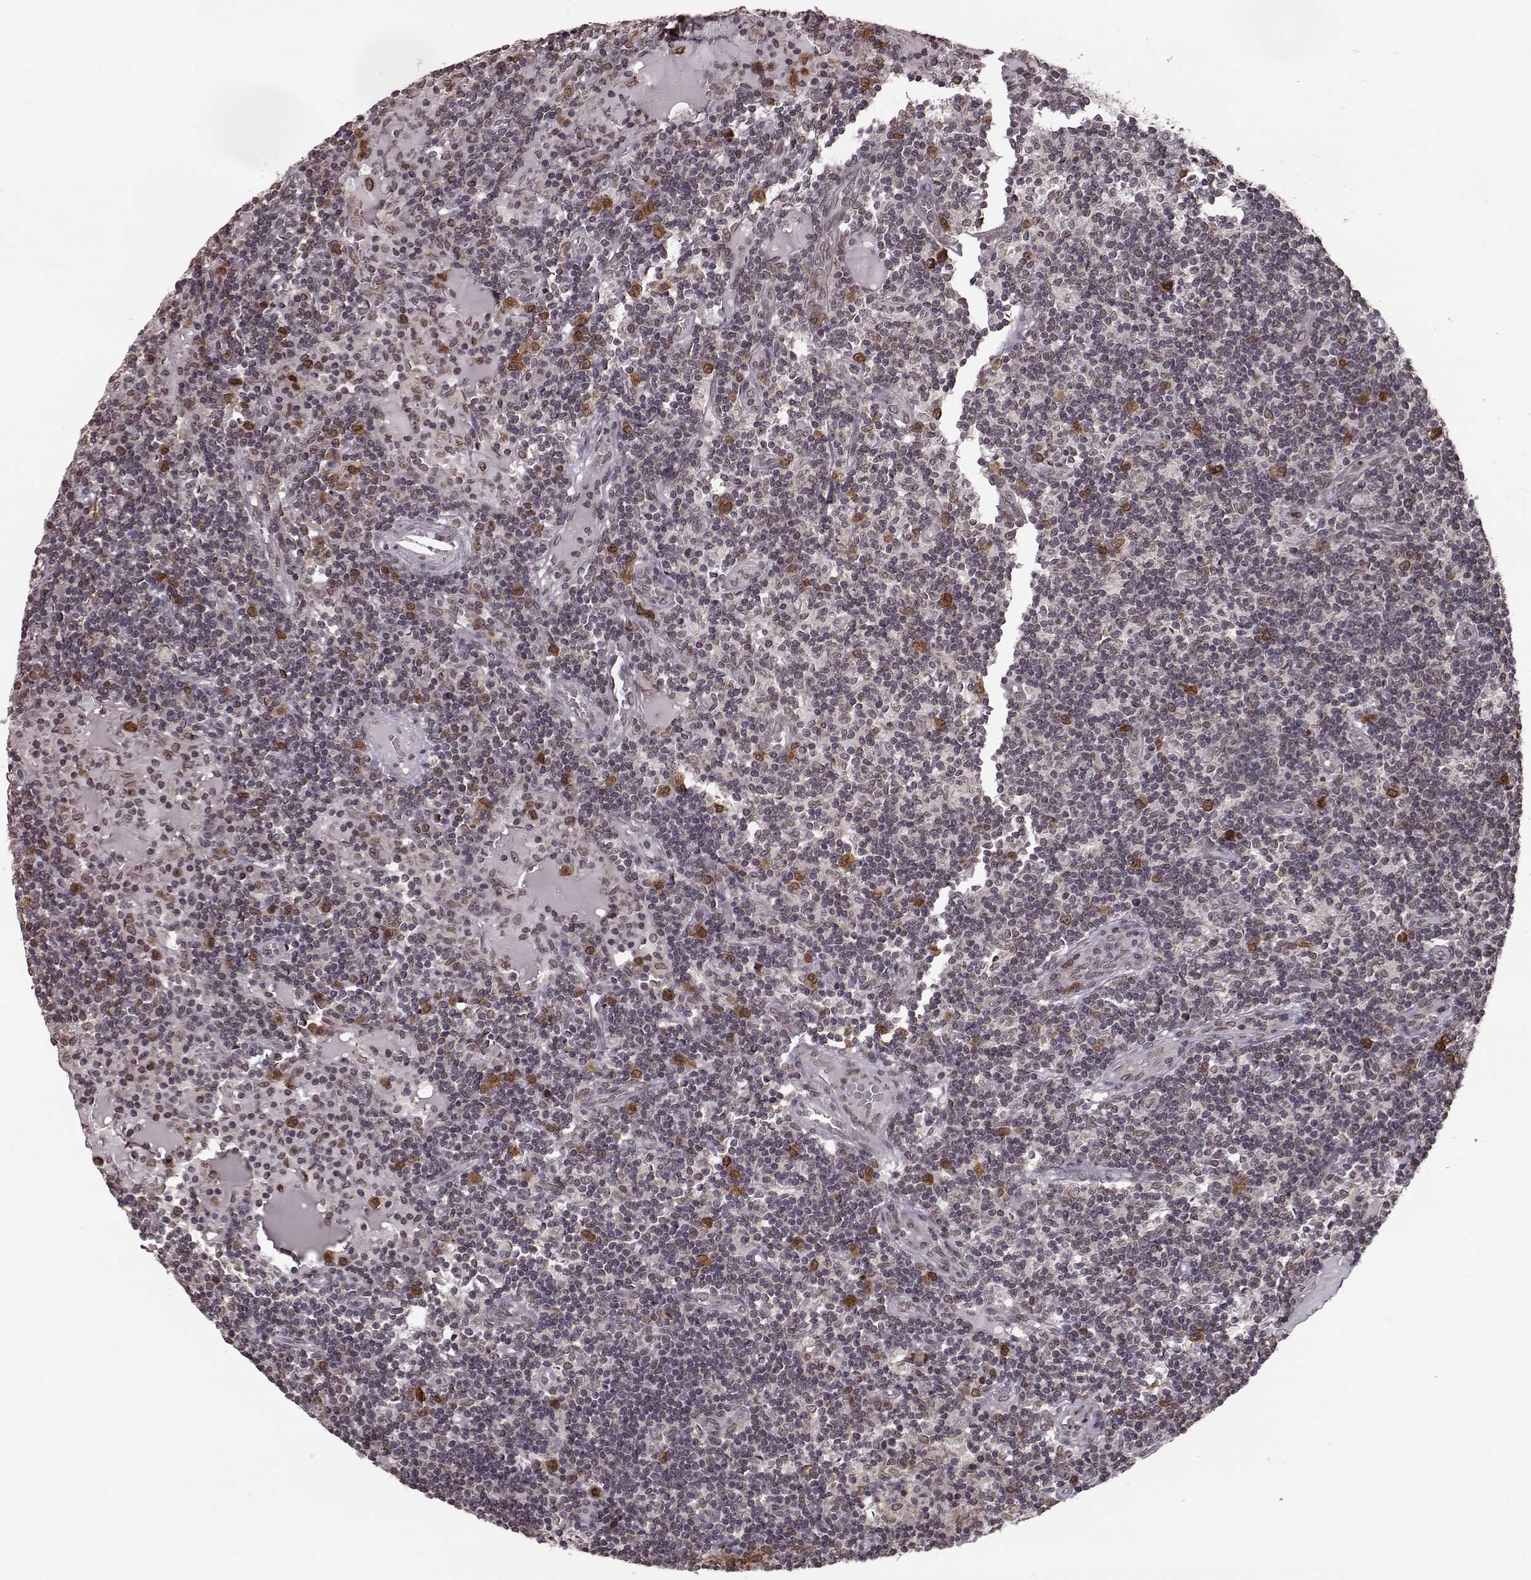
{"staining": {"intensity": "negative", "quantity": "none", "location": "none"}, "tissue": "lymph node", "cell_type": "Germinal center cells", "image_type": "normal", "snomed": [{"axis": "morphology", "description": "Normal tissue, NOS"}, {"axis": "topography", "description": "Lymph node"}], "caption": "Immunohistochemistry of normal lymph node displays no positivity in germinal center cells.", "gene": "NUP37", "patient": {"sex": "female", "age": 72}}